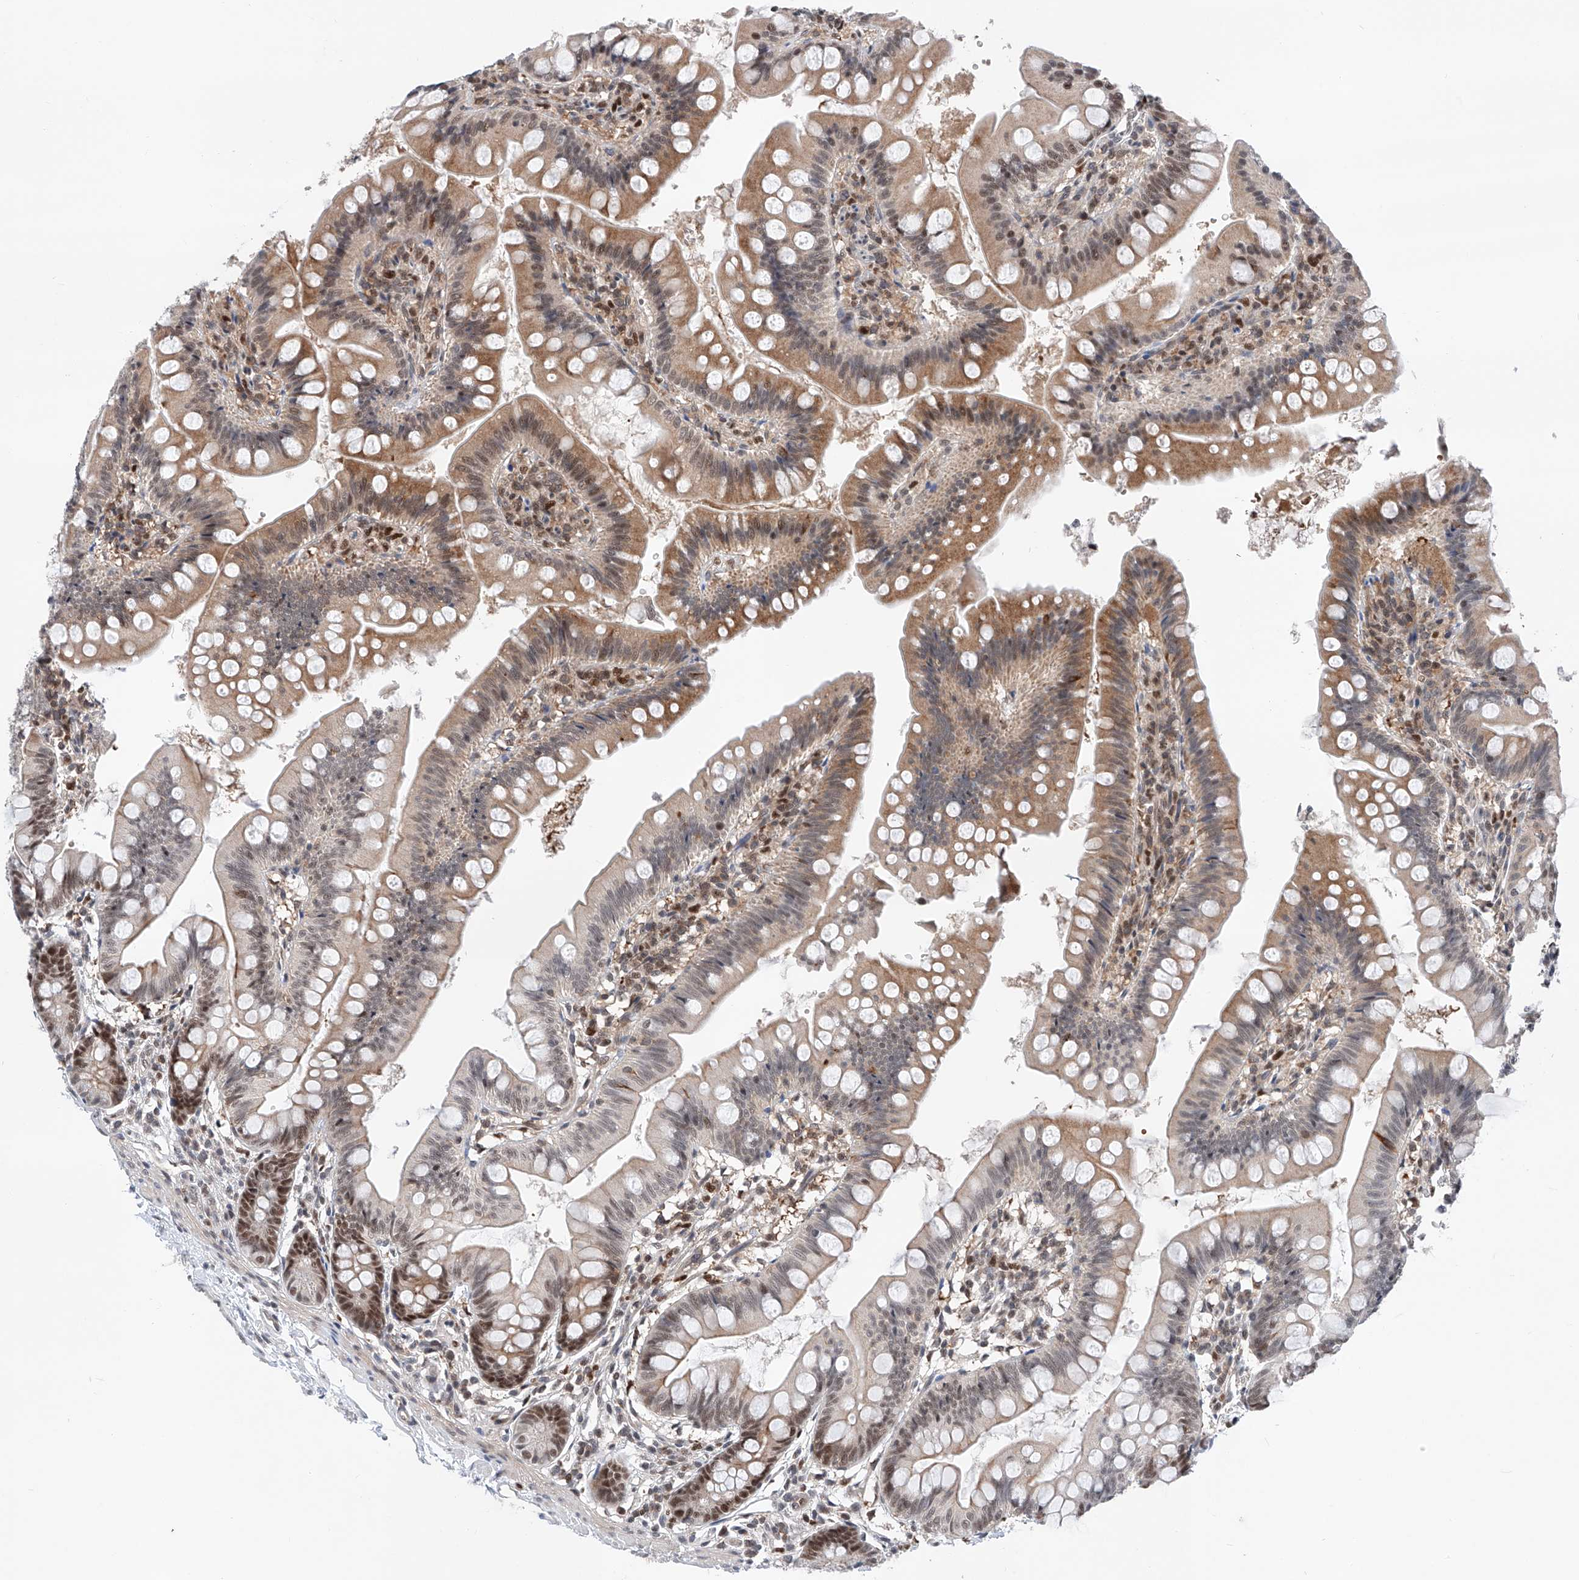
{"staining": {"intensity": "moderate", "quantity": "25%-75%", "location": "cytoplasmic/membranous,nuclear"}, "tissue": "small intestine", "cell_type": "Glandular cells", "image_type": "normal", "snomed": [{"axis": "morphology", "description": "Normal tissue, NOS"}, {"axis": "topography", "description": "Small intestine"}], "caption": "This histopathology image exhibits immunohistochemistry (IHC) staining of benign human small intestine, with medium moderate cytoplasmic/membranous,nuclear staining in approximately 25%-75% of glandular cells.", "gene": "SNRNP200", "patient": {"sex": "male", "age": 7}}